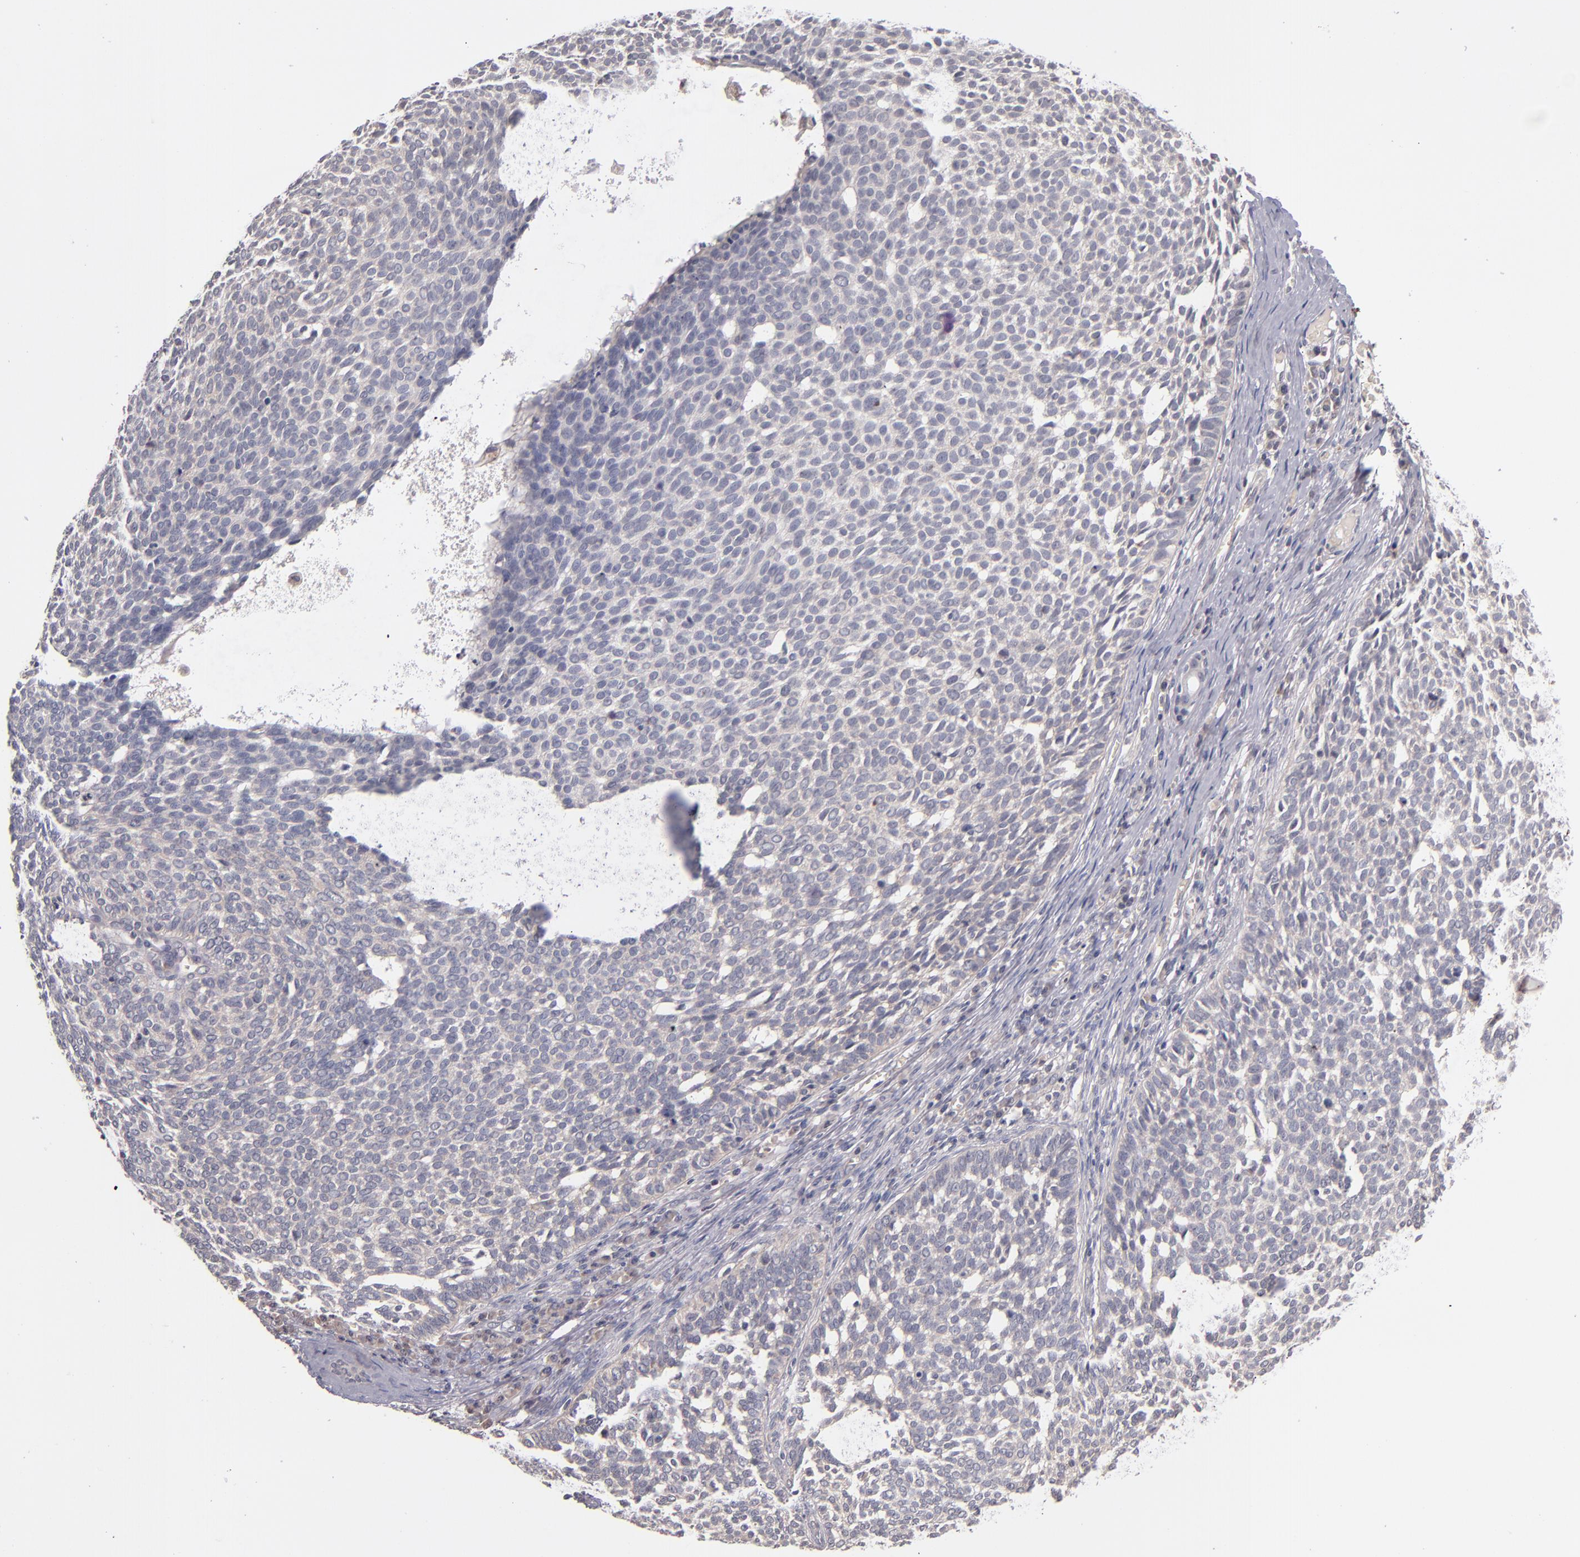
{"staining": {"intensity": "negative", "quantity": "none", "location": "none"}, "tissue": "skin cancer", "cell_type": "Tumor cells", "image_type": "cancer", "snomed": [{"axis": "morphology", "description": "Basal cell carcinoma"}, {"axis": "topography", "description": "Skin"}], "caption": "DAB (3,3'-diaminobenzidine) immunohistochemical staining of skin cancer reveals no significant expression in tumor cells.", "gene": "TSC2", "patient": {"sex": "male", "age": 63}}